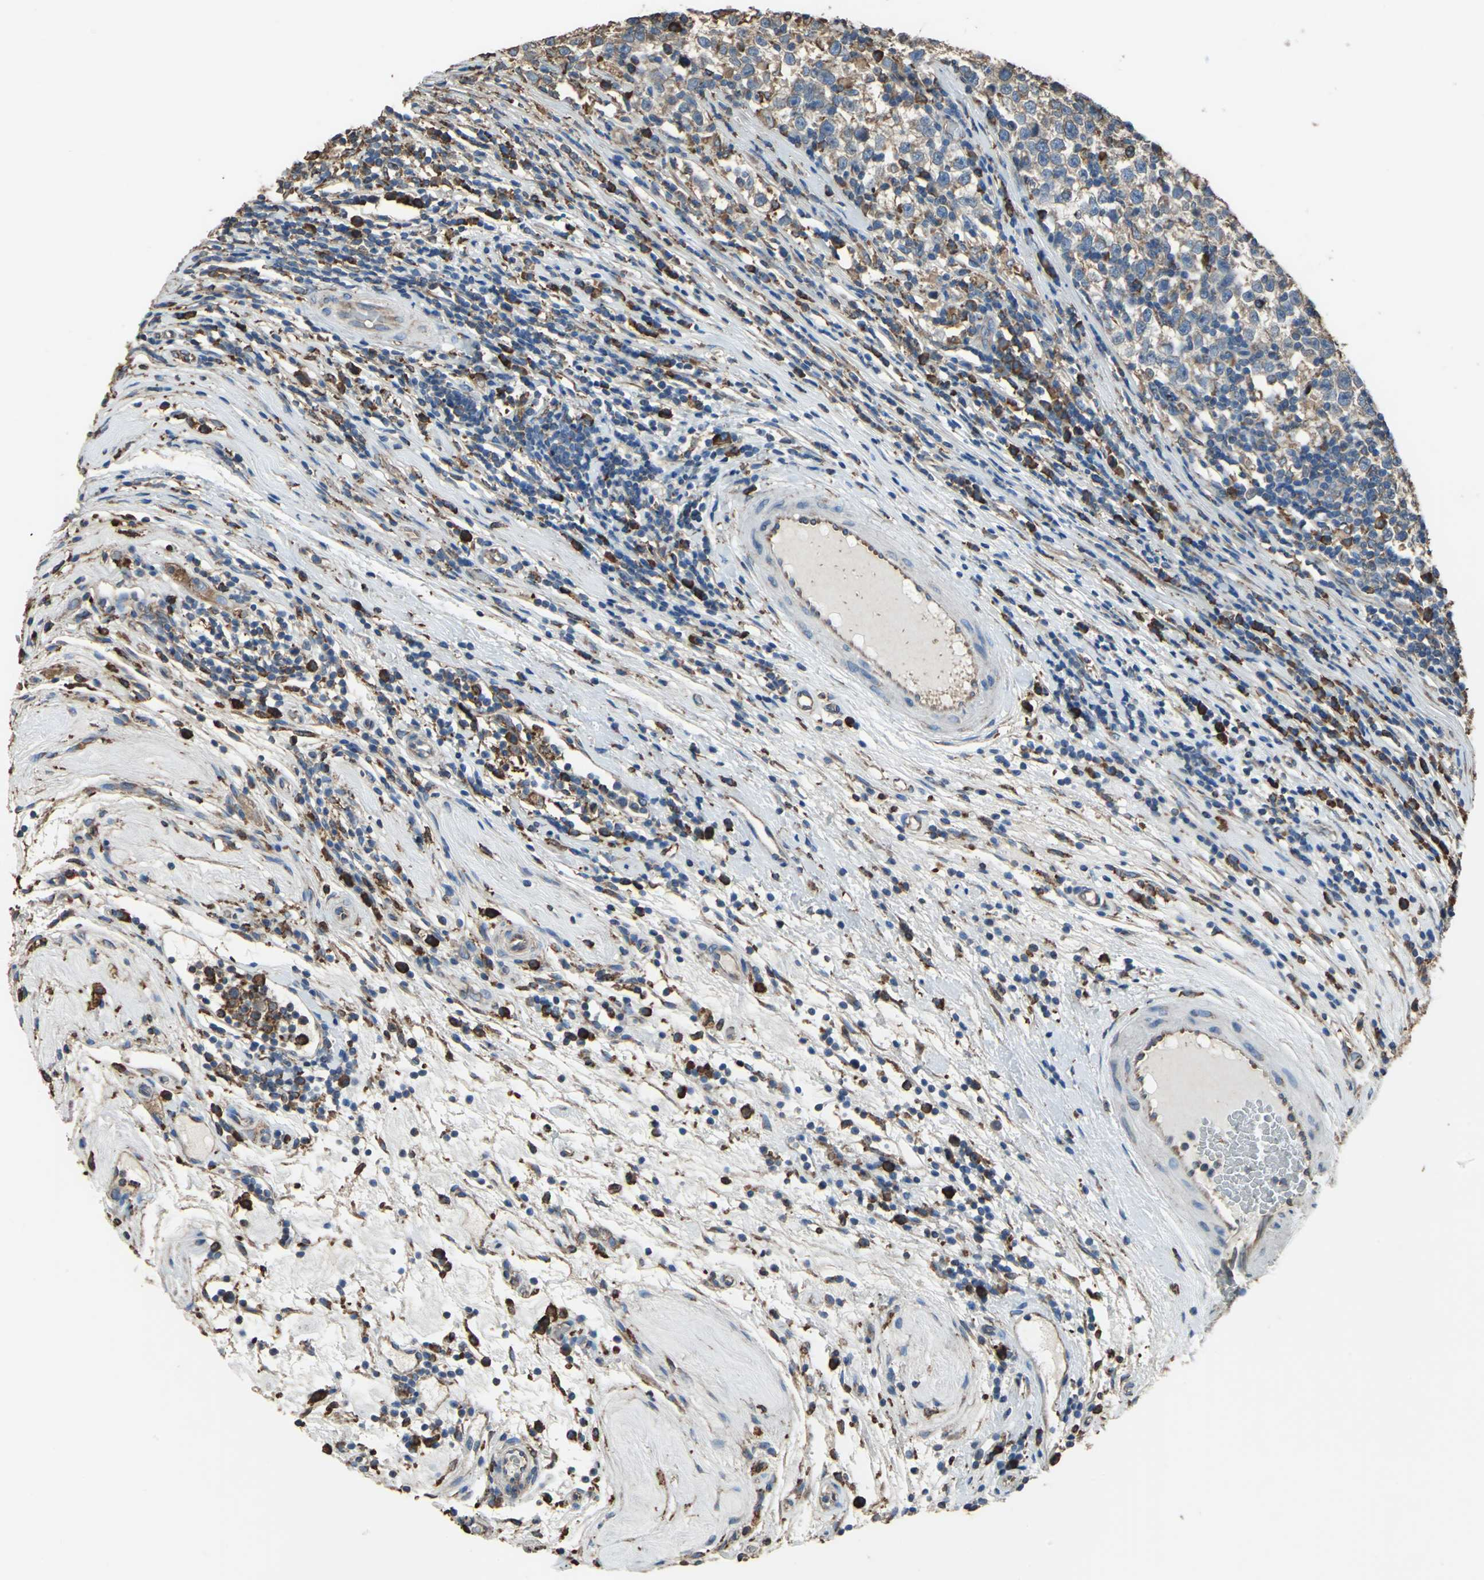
{"staining": {"intensity": "moderate", "quantity": ">75%", "location": "cytoplasmic/membranous"}, "tissue": "testis cancer", "cell_type": "Tumor cells", "image_type": "cancer", "snomed": [{"axis": "morphology", "description": "Seminoma, NOS"}, {"axis": "topography", "description": "Testis"}], "caption": "Moderate cytoplasmic/membranous positivity for a protein is appreciated in approximately >75% of tumor cells of testis seminoma using immunohistochemistry.", "gene": "GPANK1", "patient": {"sex": "male", "age": 43}}